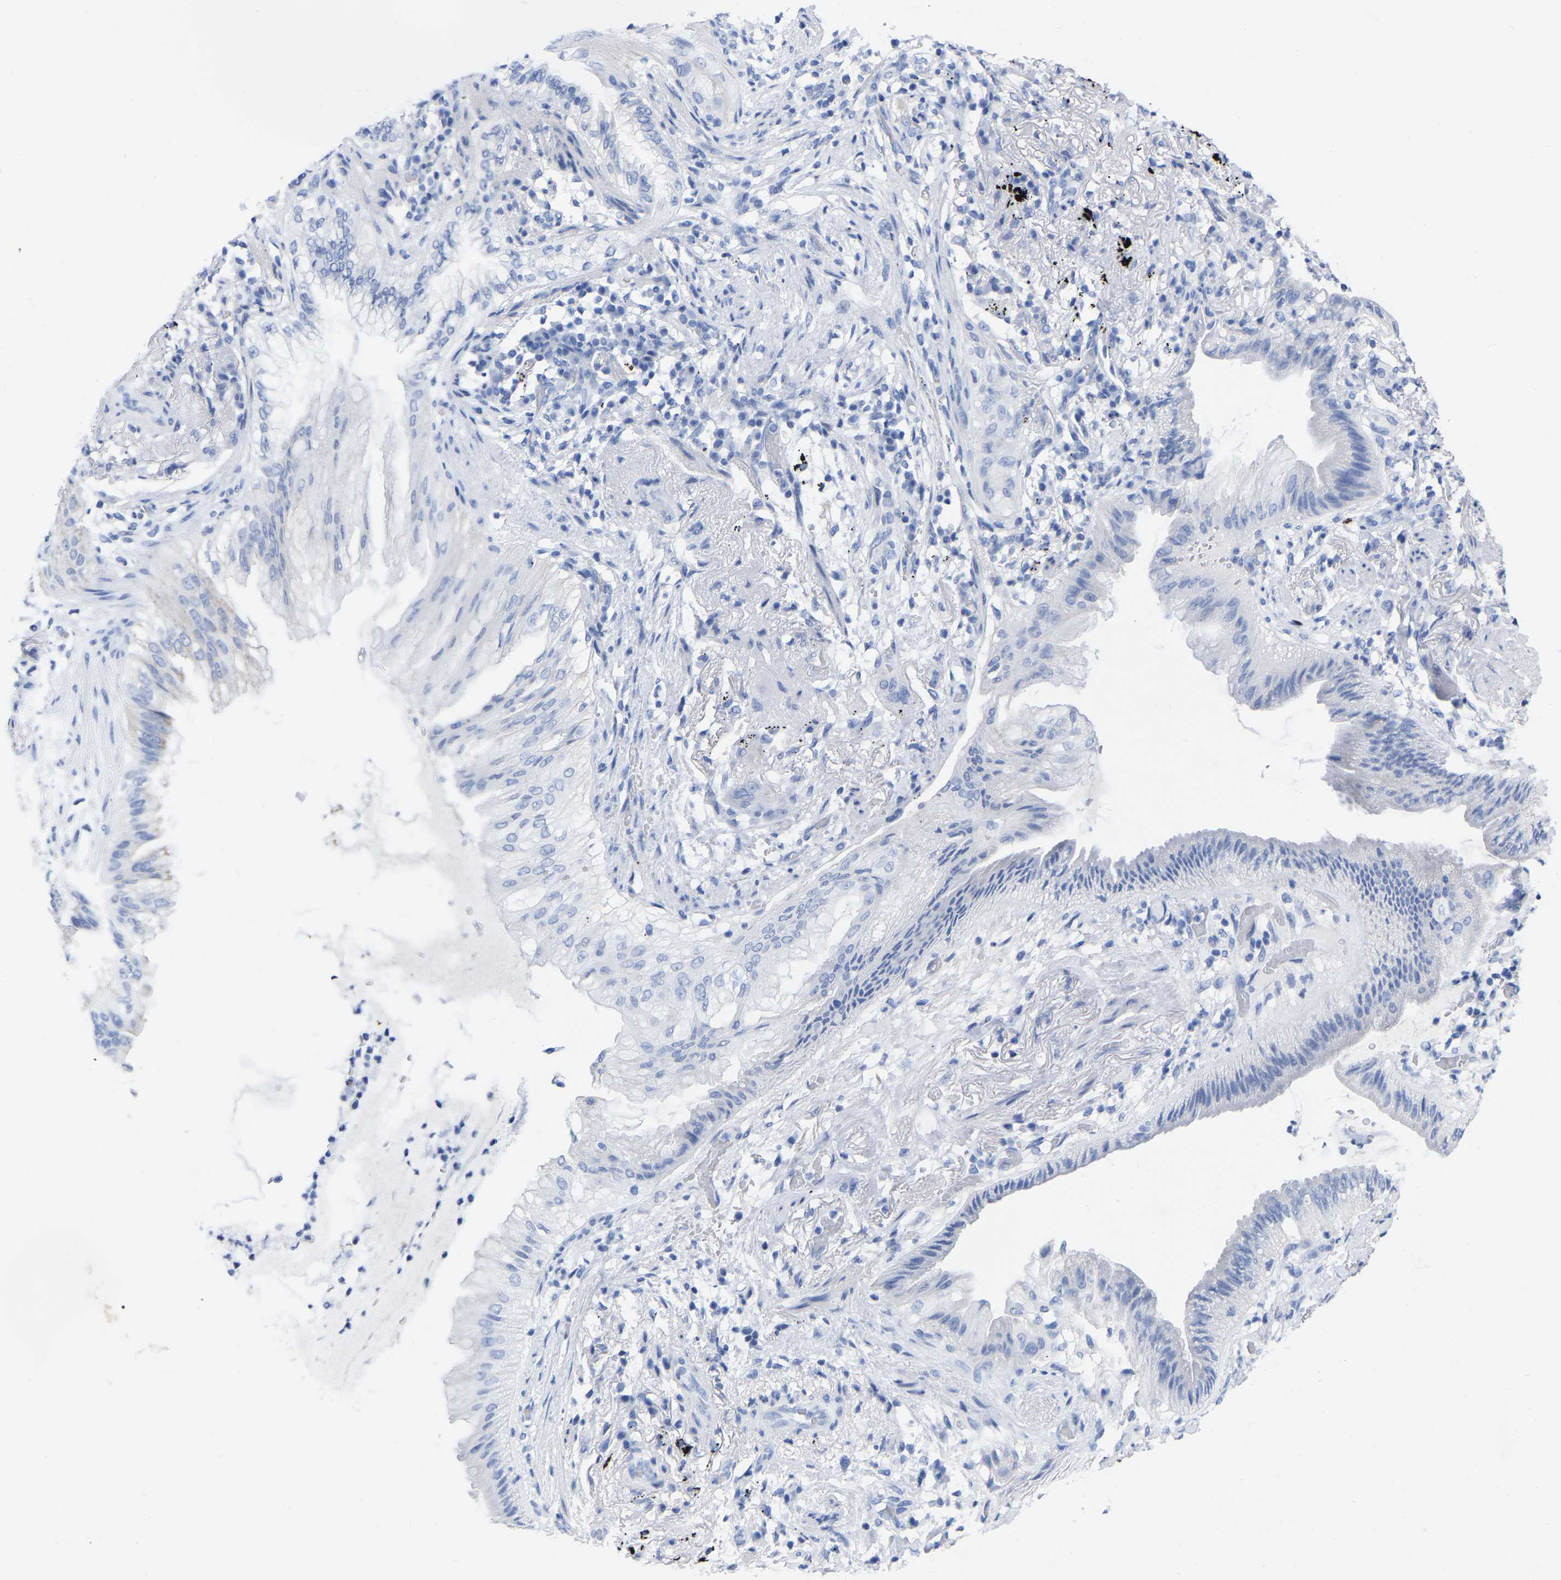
{"staining": {"intensity": "negative", "quantity": "none", "location": "none"}, "tissue": "lung cancer", "cell_type": "Tumor cells", "image_type": "cancer", "snomed": [{"axis": "morphology", "description": "Normal tissue, NOS"}, {"axis": "morphology", "description": "Adenocarcinoma, NOS"}, {"axis": "topography", "description": "Bronchus"}, {"axis": "topography", "description": "Lung"}], "caption": "An IHC micrograph of lung adenocarcinoma is shown. There is no staining in tumor cells of lung adenocarcinoma. (Stains: DAB (3,3'-diaminobenzidine) immunohistochemistry (IHC) with hematoxylin counter stain, Microscopy: brightfield microscopy at high magnification).", "gene": "ZNF629", "patient": {"sex": "female", "age": 70}}